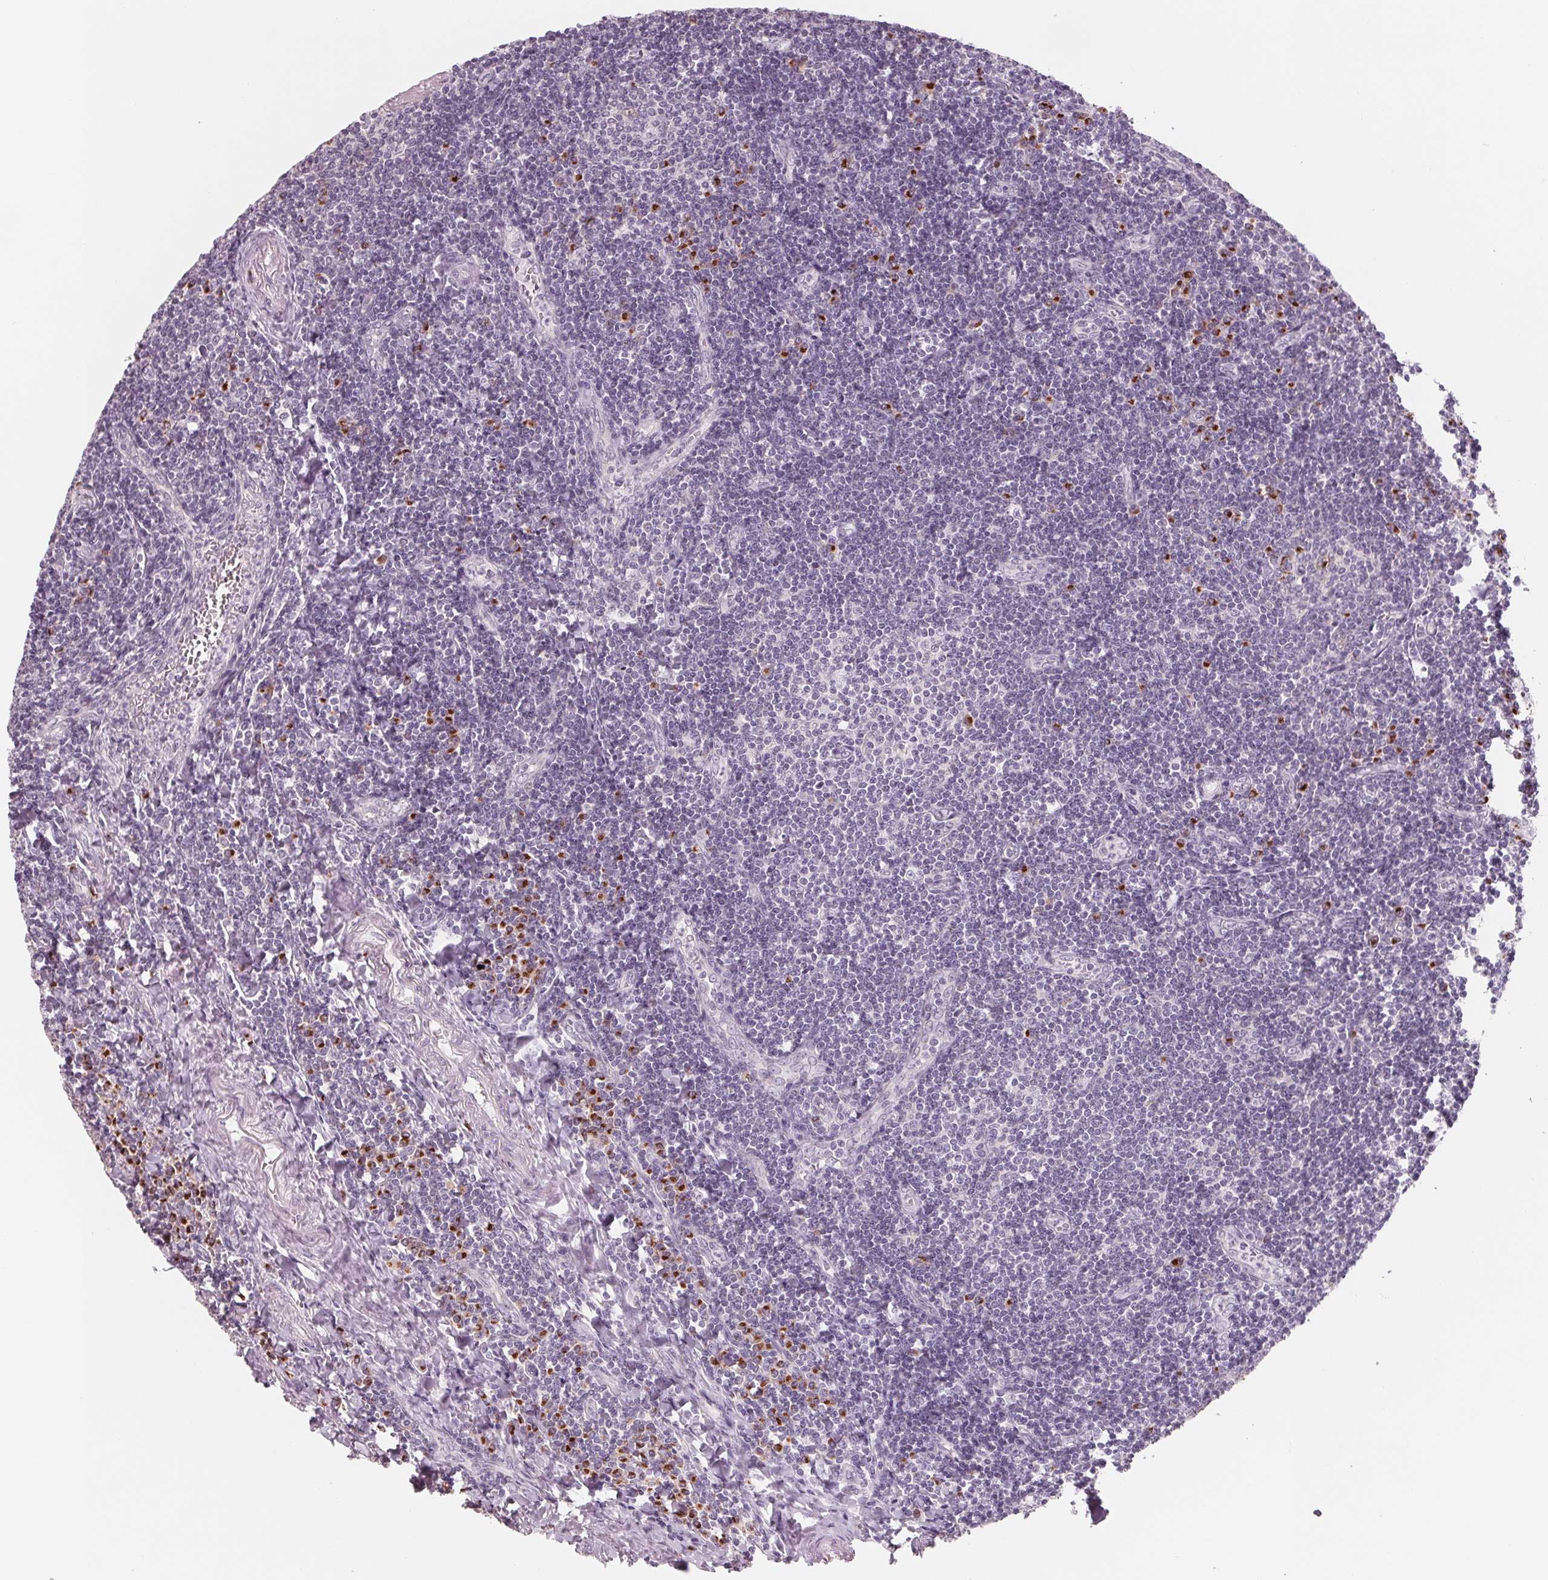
{"staining": {"intensity": "negative", "quantity": "none", "location": "none"}, "tissue": "tonsil", "cell_type": "Germinal center cells", "image_type": "normal", "snomed": [{"axis": "morphology", "description": "Normal tissue, NOS"}, {"axis": "morphology", "description": "Inflammation, NOS"}, {"axis": "topography", "description": "Tonsil"}], "caption": "Human tonsil stained for a protein using immunohistochemistry (IHC) displays no positivity in germinal center cells.", "gene": "IL9R", "patient": {"sex": "female", "age": 31}}